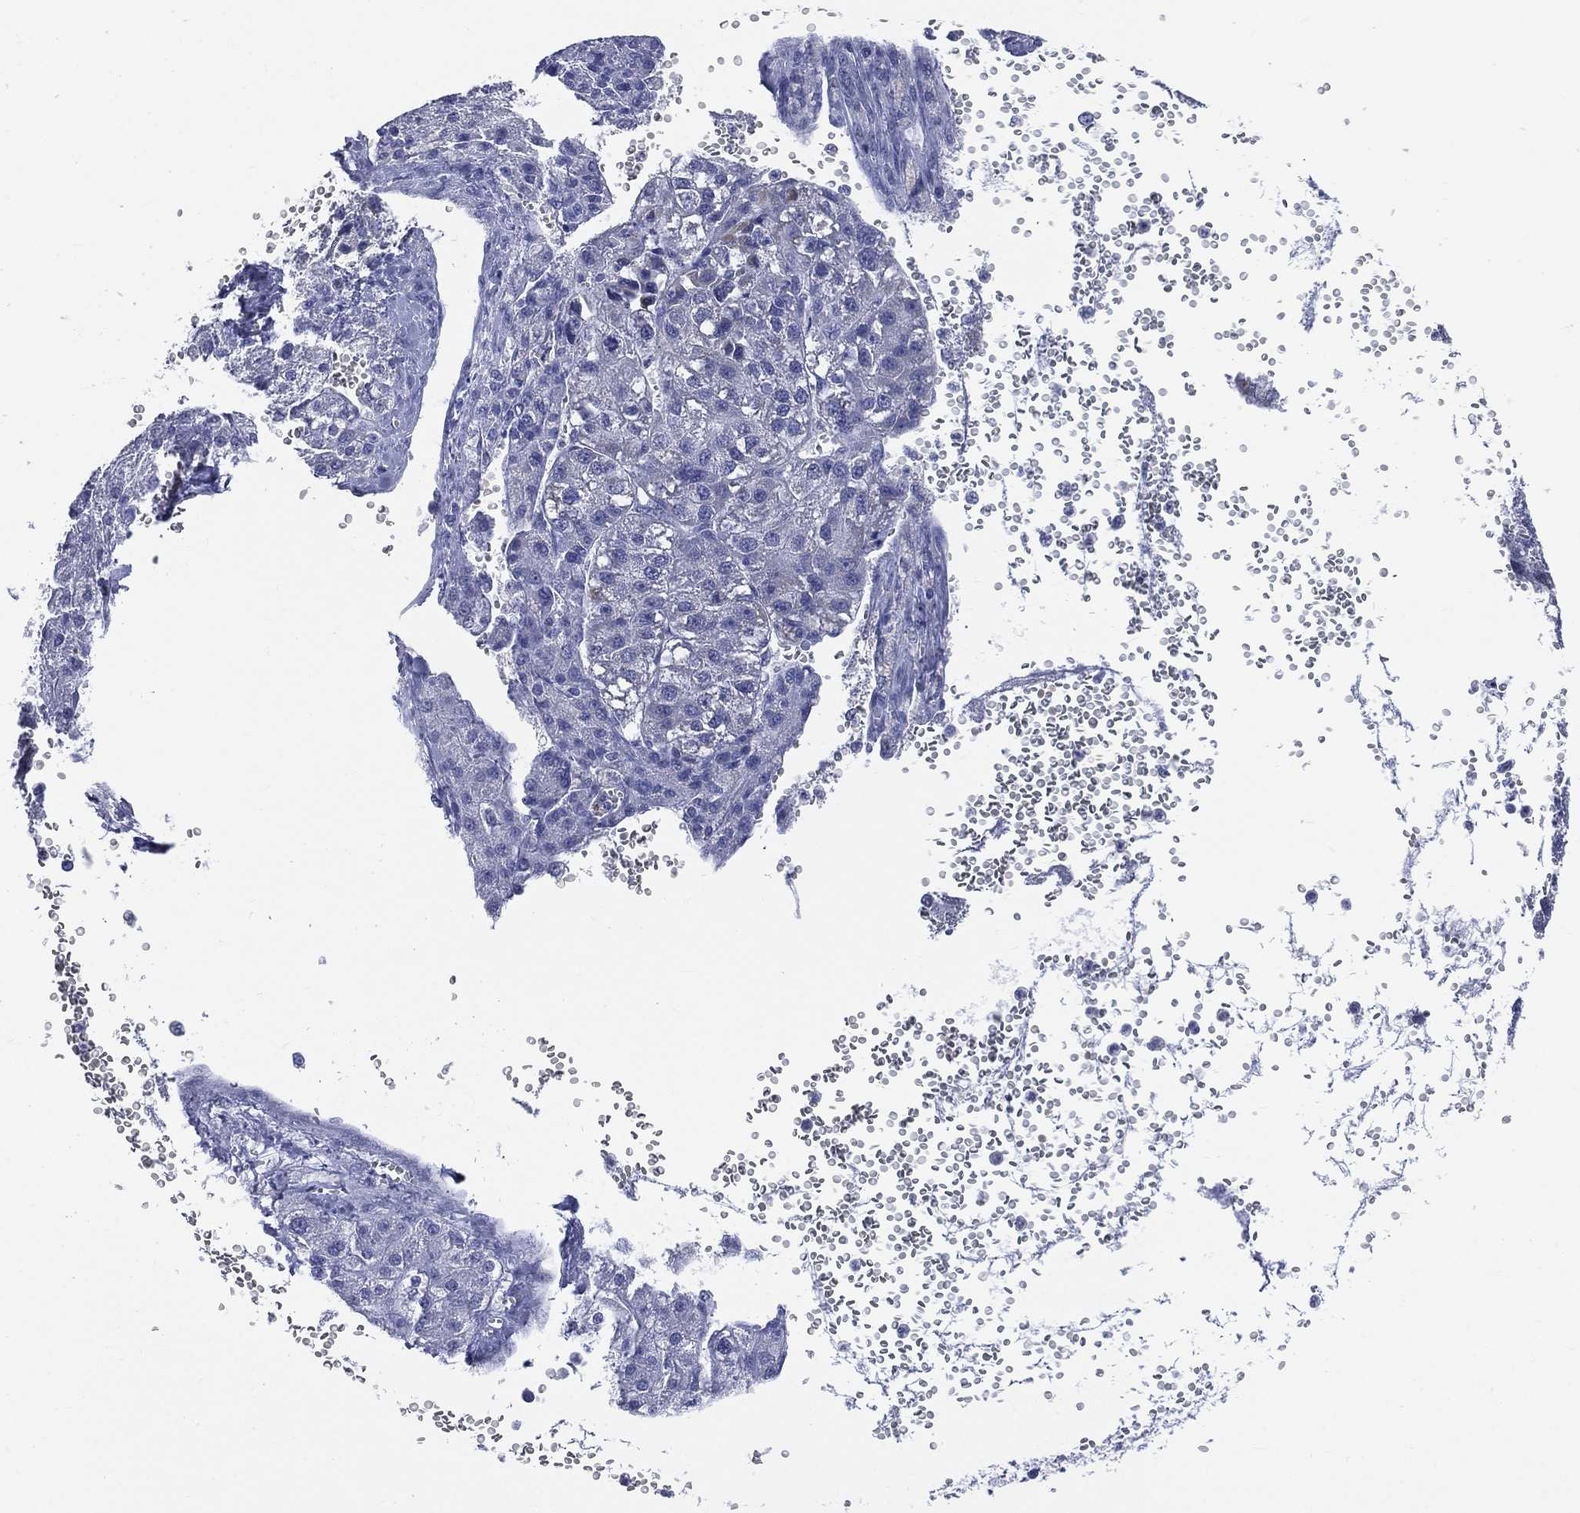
{"staining": {"intensity": "negative", "quantity": "none", "location": "none"}, "tissue": "liver cancer", "cell_type": "Tumor cells", "image_type": "cancer", "snomed": [{"axis": "morphology", "description": "Carcinoma, Hepatocellular, NOS"}, {"axis": "topography", "description": "Liver"}], "caption": "Immunohistochemical staining of human liver hepatocellular carcinoma shows no significant expression in tumor cells. The staining is performed using DAB (3,3'-diaminobenzidine) brown chromogen with nuclei counter-stained in using hematoxylin.", "gene": "AKAP3", "patient": {"sex": "female", "age": 70}}